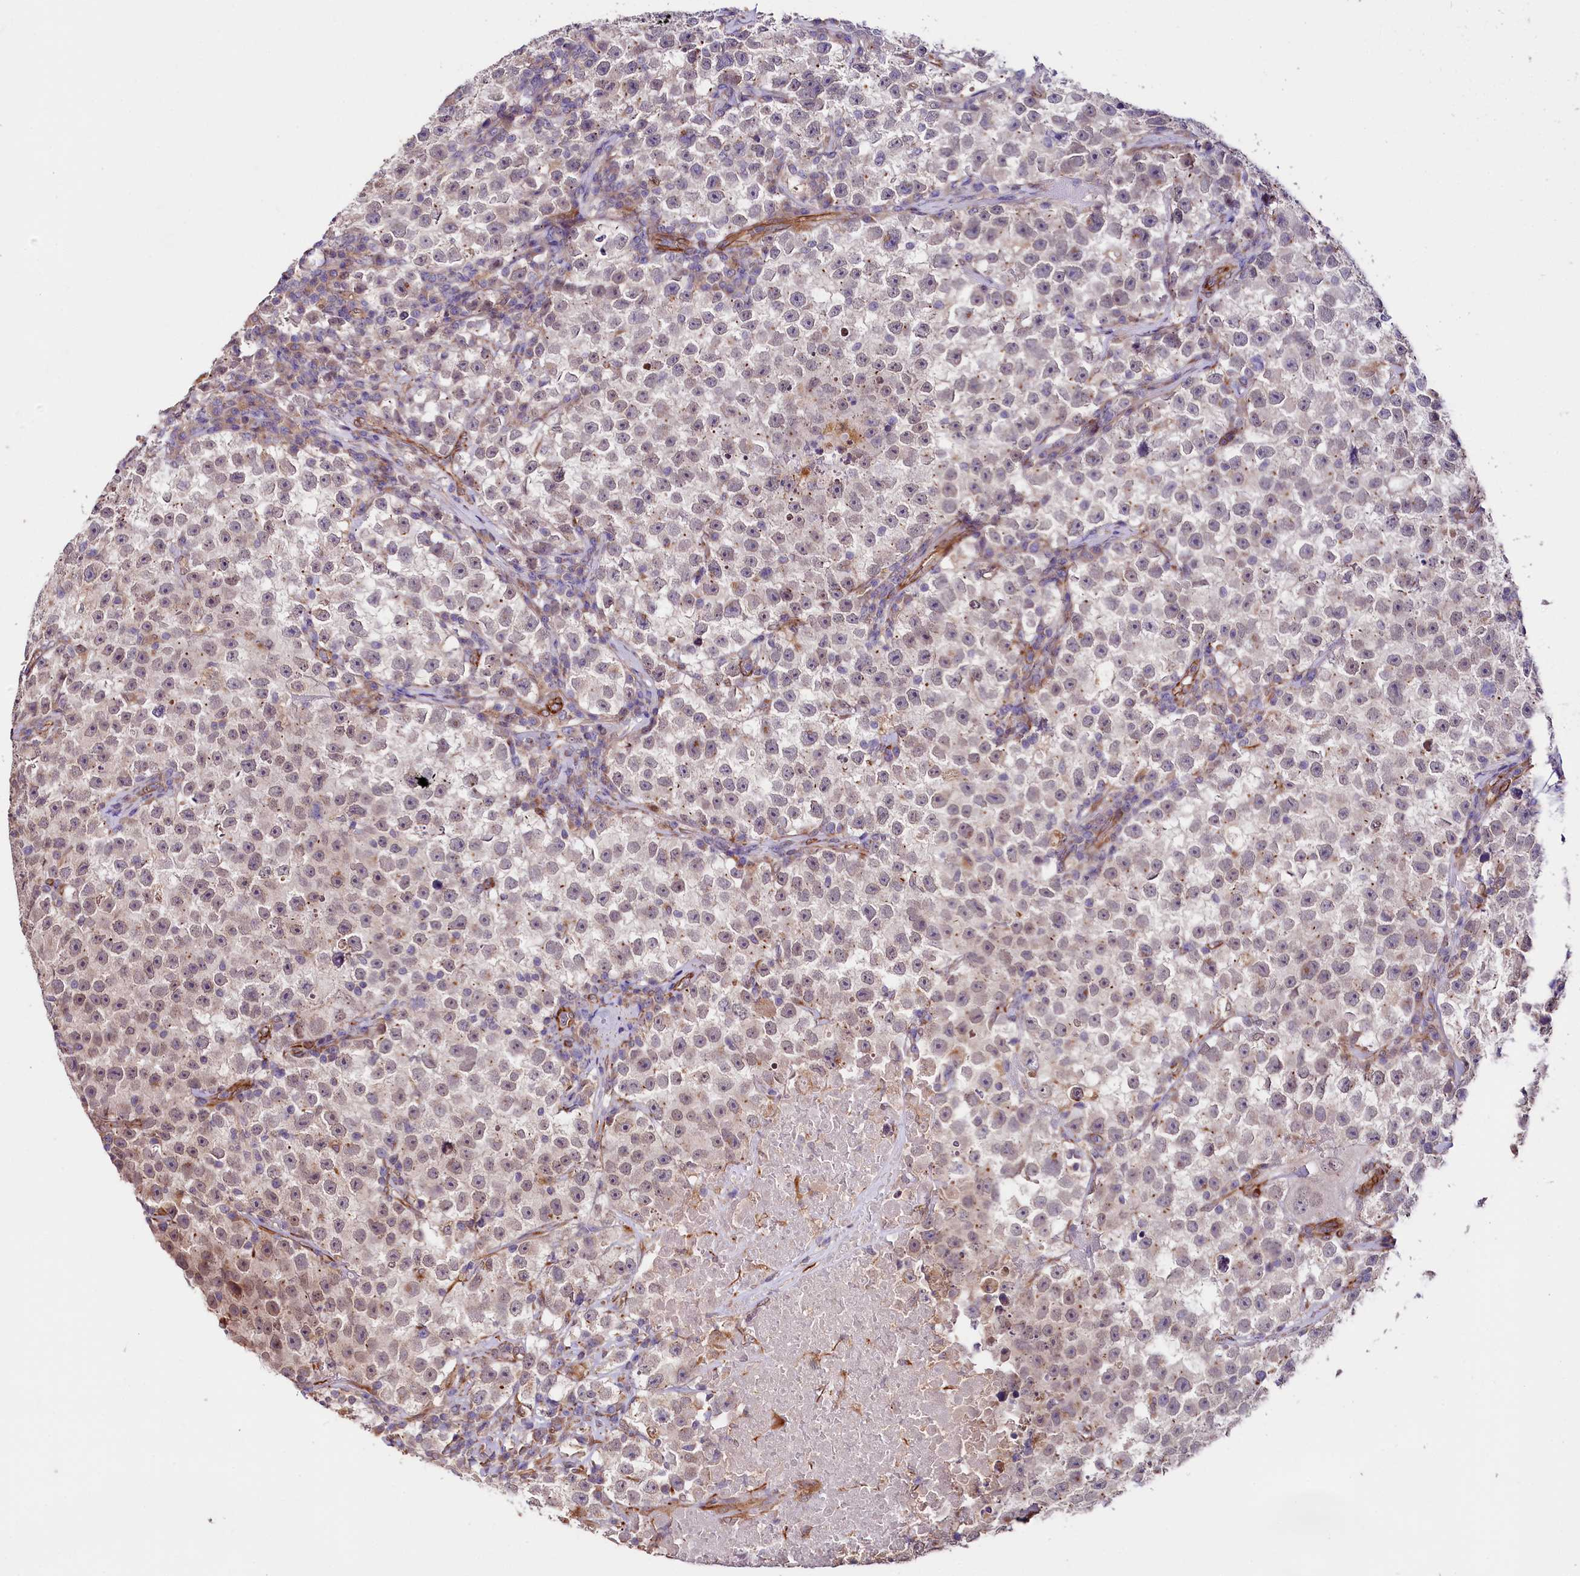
{"staining": {"intensity": "negative", "quantity": "none", "location": "none"}, "tissue": "testis cancer", "cell_type": "Tumor cells", "image_type": "cancer", "snomed": [{"axis": "morphology", "description": "Seminoma, NOS"}, {"axis": "topography", "description": "Testis"}], "caption": "Immunohistochemical staining of human testis cancer displays no significant expression in tumor cells.", "gene": "TTC12", "patient": {"sex": "male", "age": 22}}